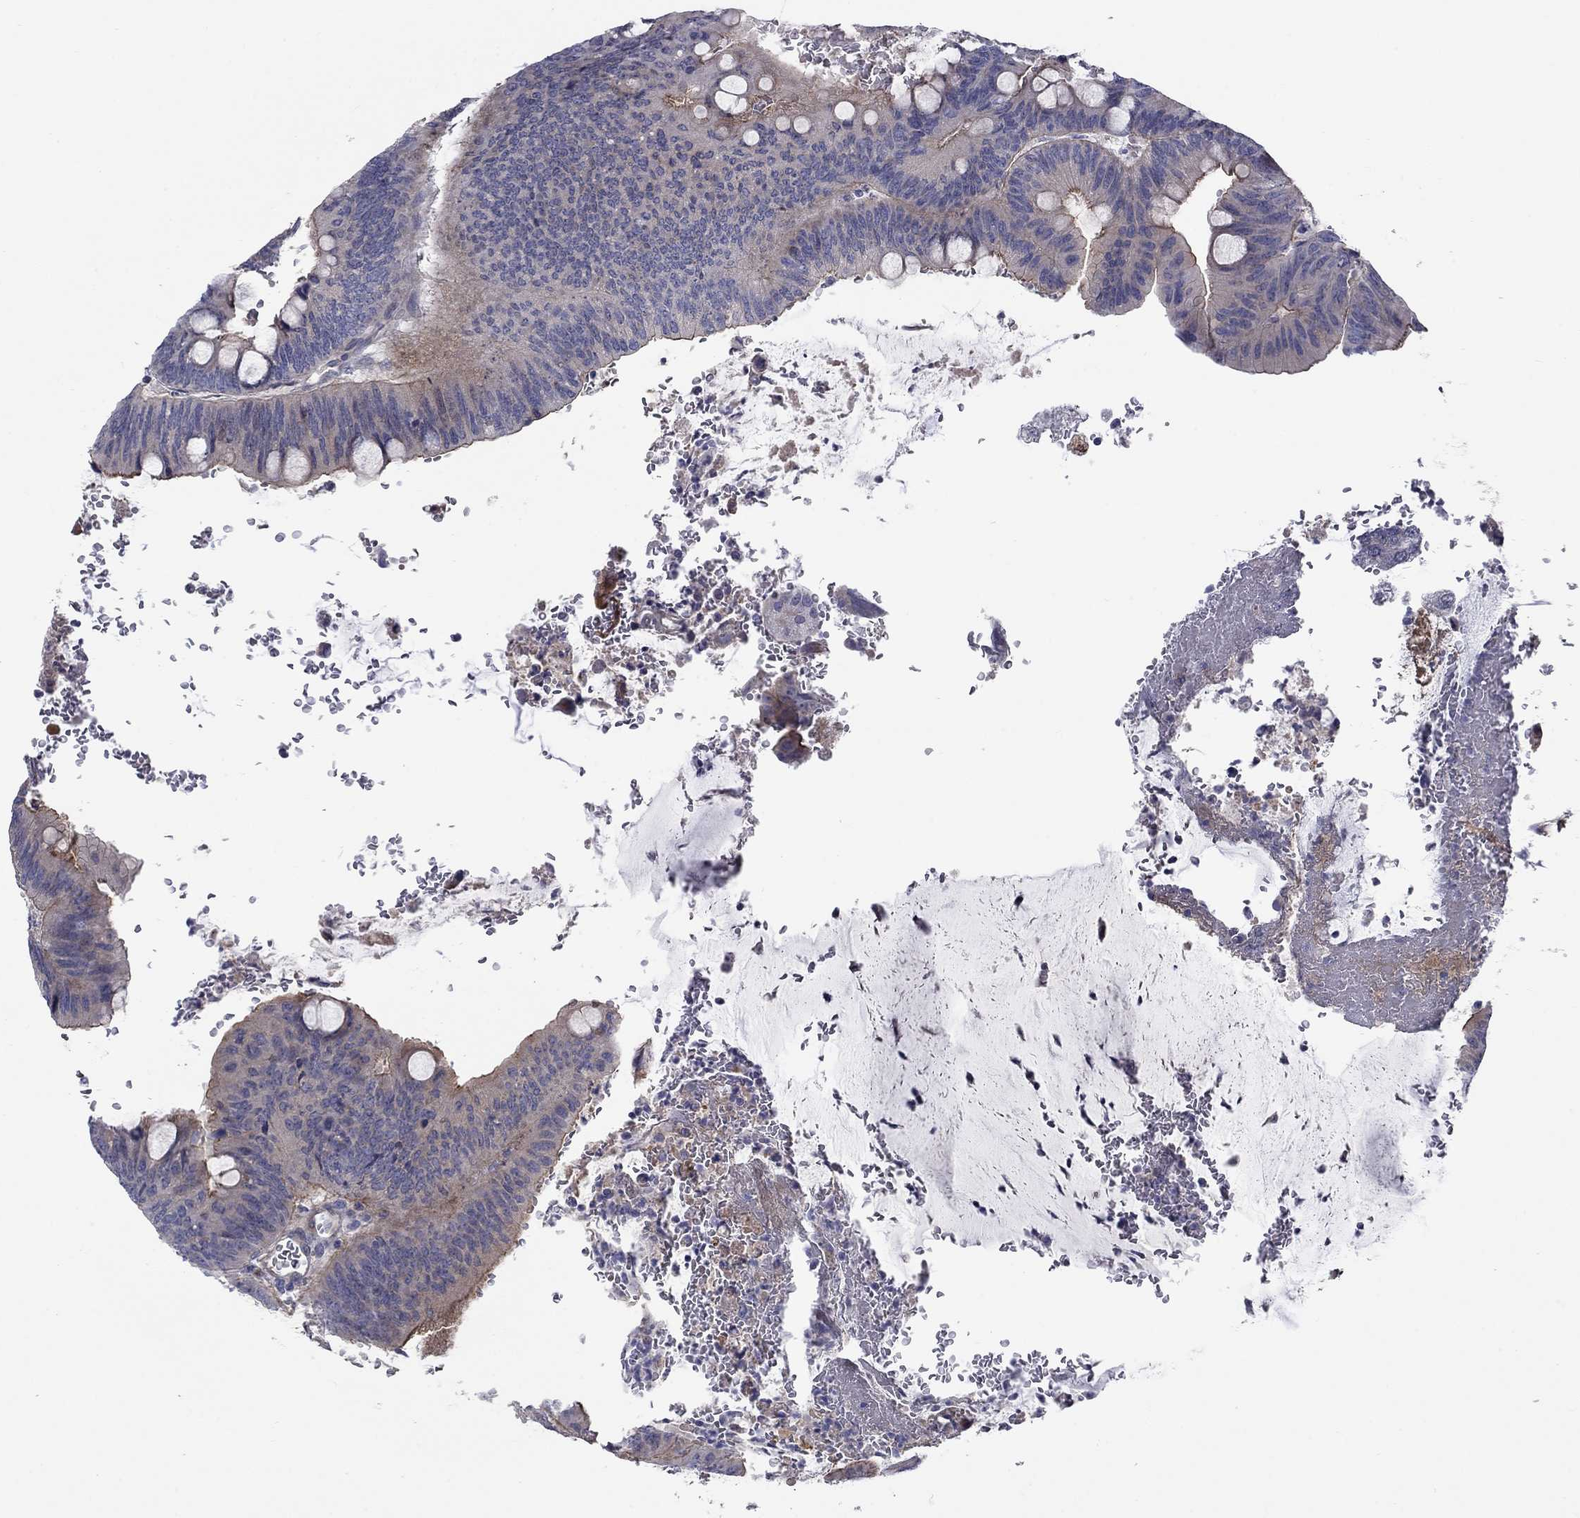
{"staining": {"intensity": "weak", "quantity": "<25%", "location": "cytoplasmic/membranous"}, "tissue": "colorectal cancer", "cell_type": "Tumor cells", "image_type": "cancer", "snomed": [{"axis": "morphology", "description": "Normal tissue, NOS"}, {"axis": "morphology", "description": "Adenocarcinoma, NOS"}, {"axis": "topography", "description": "Rectum"}], "caption": "Immunohistochemistry of colorectal cancer displays no positivity in tumor cells. (Brightfield microscopy of DAB (3,3'-diaminobenzidine) immunohistochemistry at high magnification).", "gene": "SLC1A1", "patient": {"sex": "male", "age": 92}}